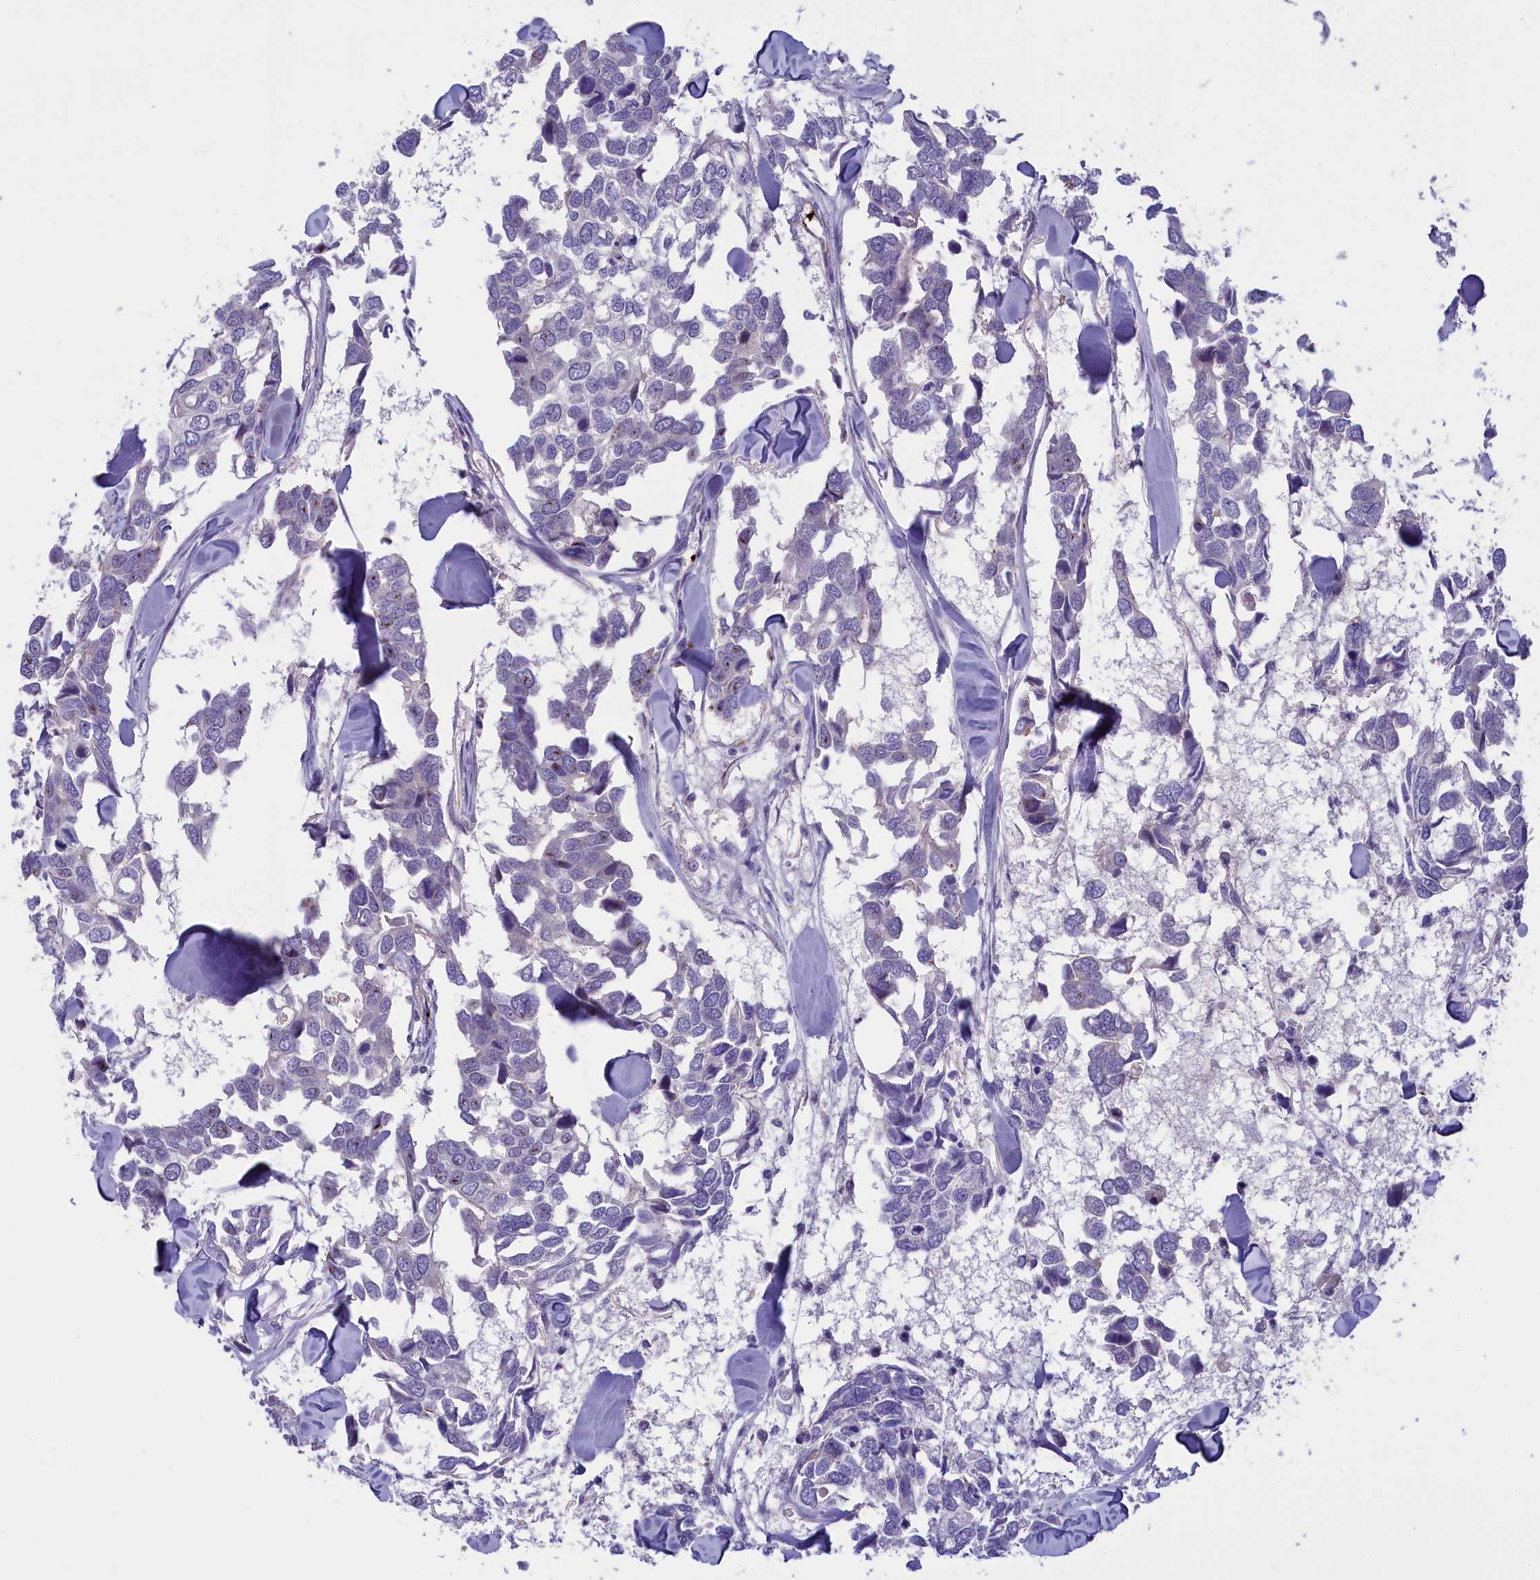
{"staining": {"intensity": "negative", "quantity": "none", "location": "none"}, "tissue": "breast cancer", "cell_type": "Tumor cells", "image_type": "cancer", "snomed": [{"axis": "morphology", "description": "Duct carcinoma"}, {"axis": "topography", "description": "Breast"}], "caption": "Tumor cells show no significant expression in breast cancer. (Brightfield microscopy of DAB (3,3'-diaminobenzidine) immunohistochemistry (IHC) at high magnification).", "gene": "HEATR3", "patient": {"sex": "female", "age": 83}}